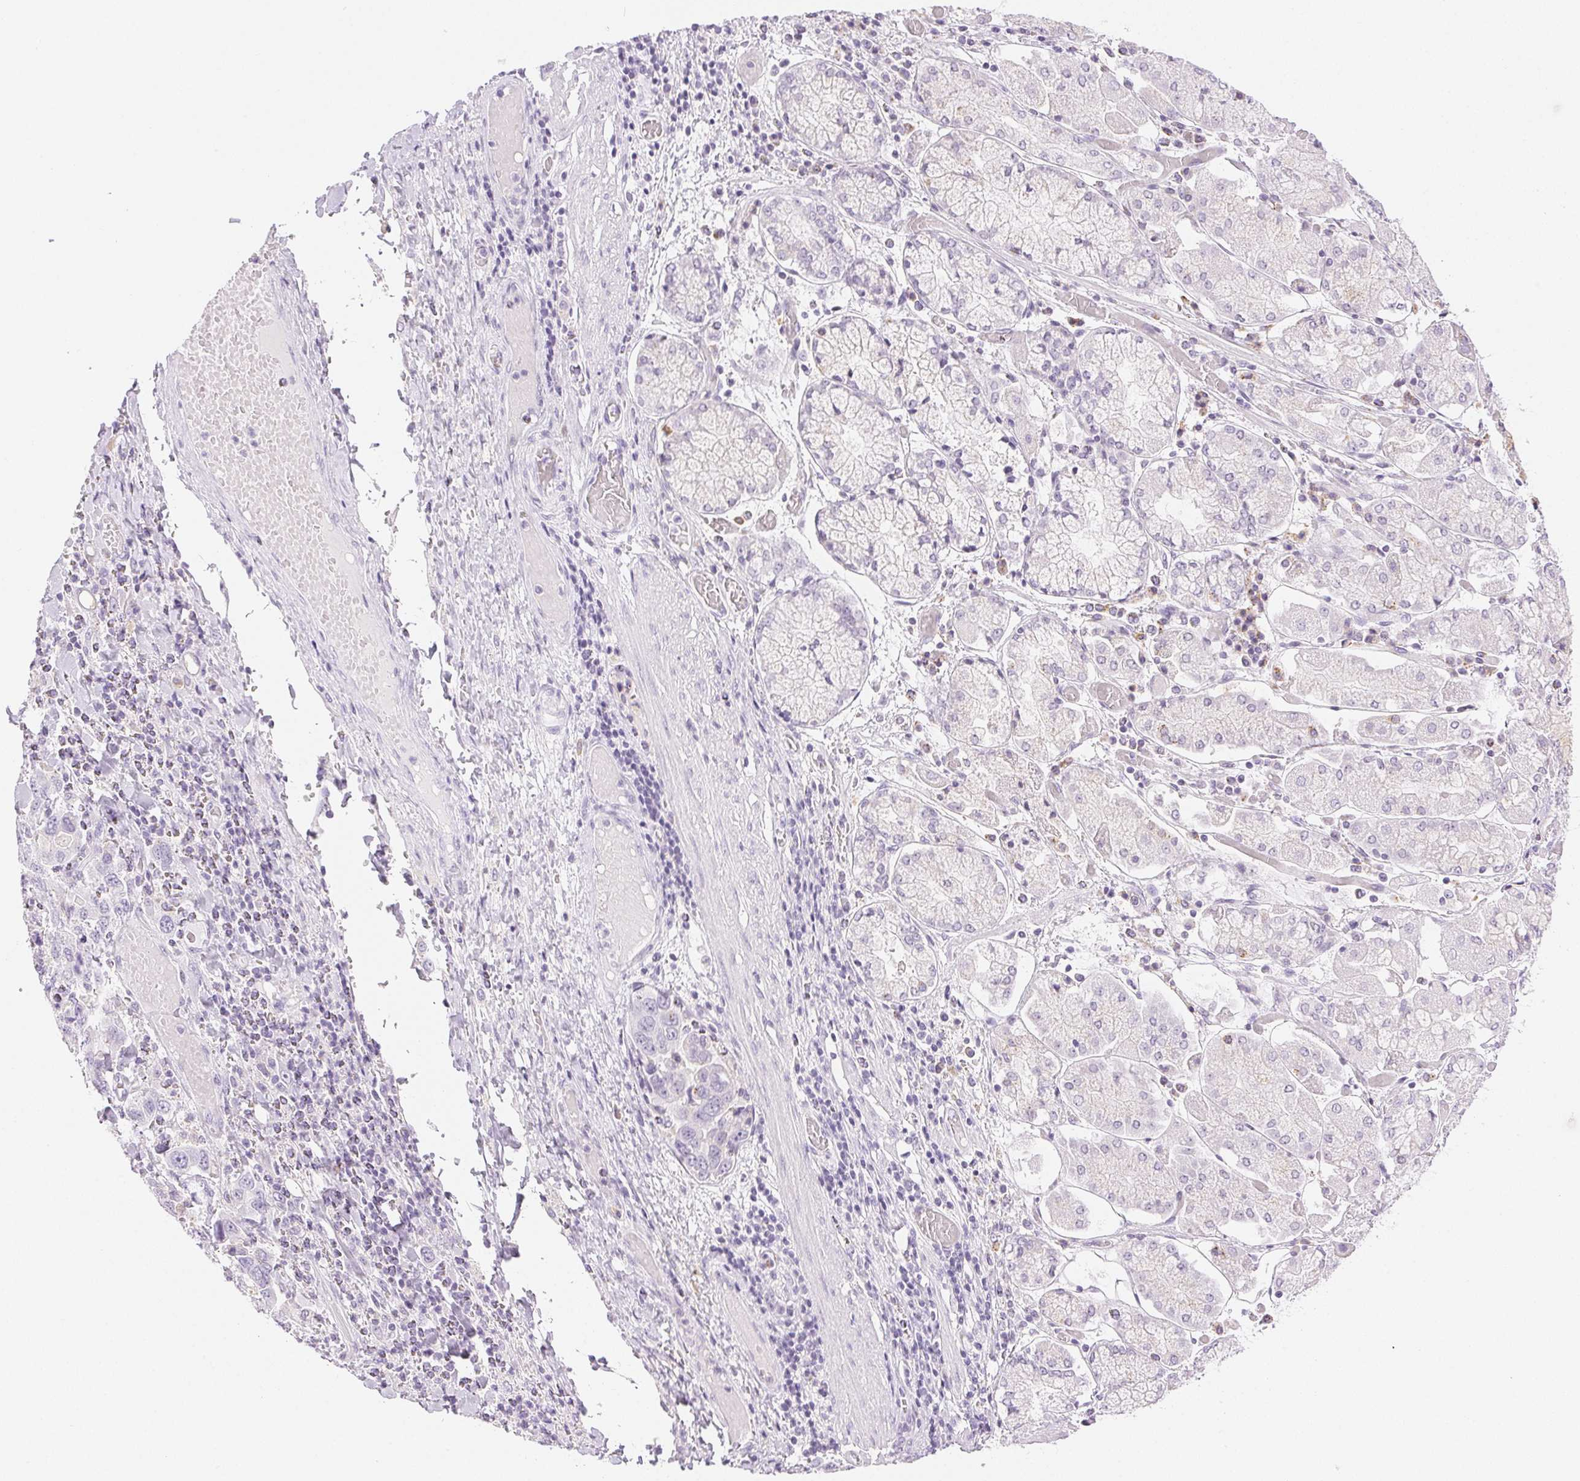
{"staining": {"intensity": "negative", "quantity": "none", "location": "none"}, "tissue": "stomach cancer", "cell_type": "Tumor cells", "image_type": "cancer", "snomed": [{"axis": "morphology", "description": "Adenocarcinoma, NOS"}, {"axis": "topography", "description": "Stomach, upper"}, {"axis": "topography", "description": "Stomach"}], "caption": "Protein analysis of adenocarcinoma (stomach) exhibits no significant expression in tumor cells.", "gene": "SLC5A2", "patient": {"sex": "male", "age": 62}}